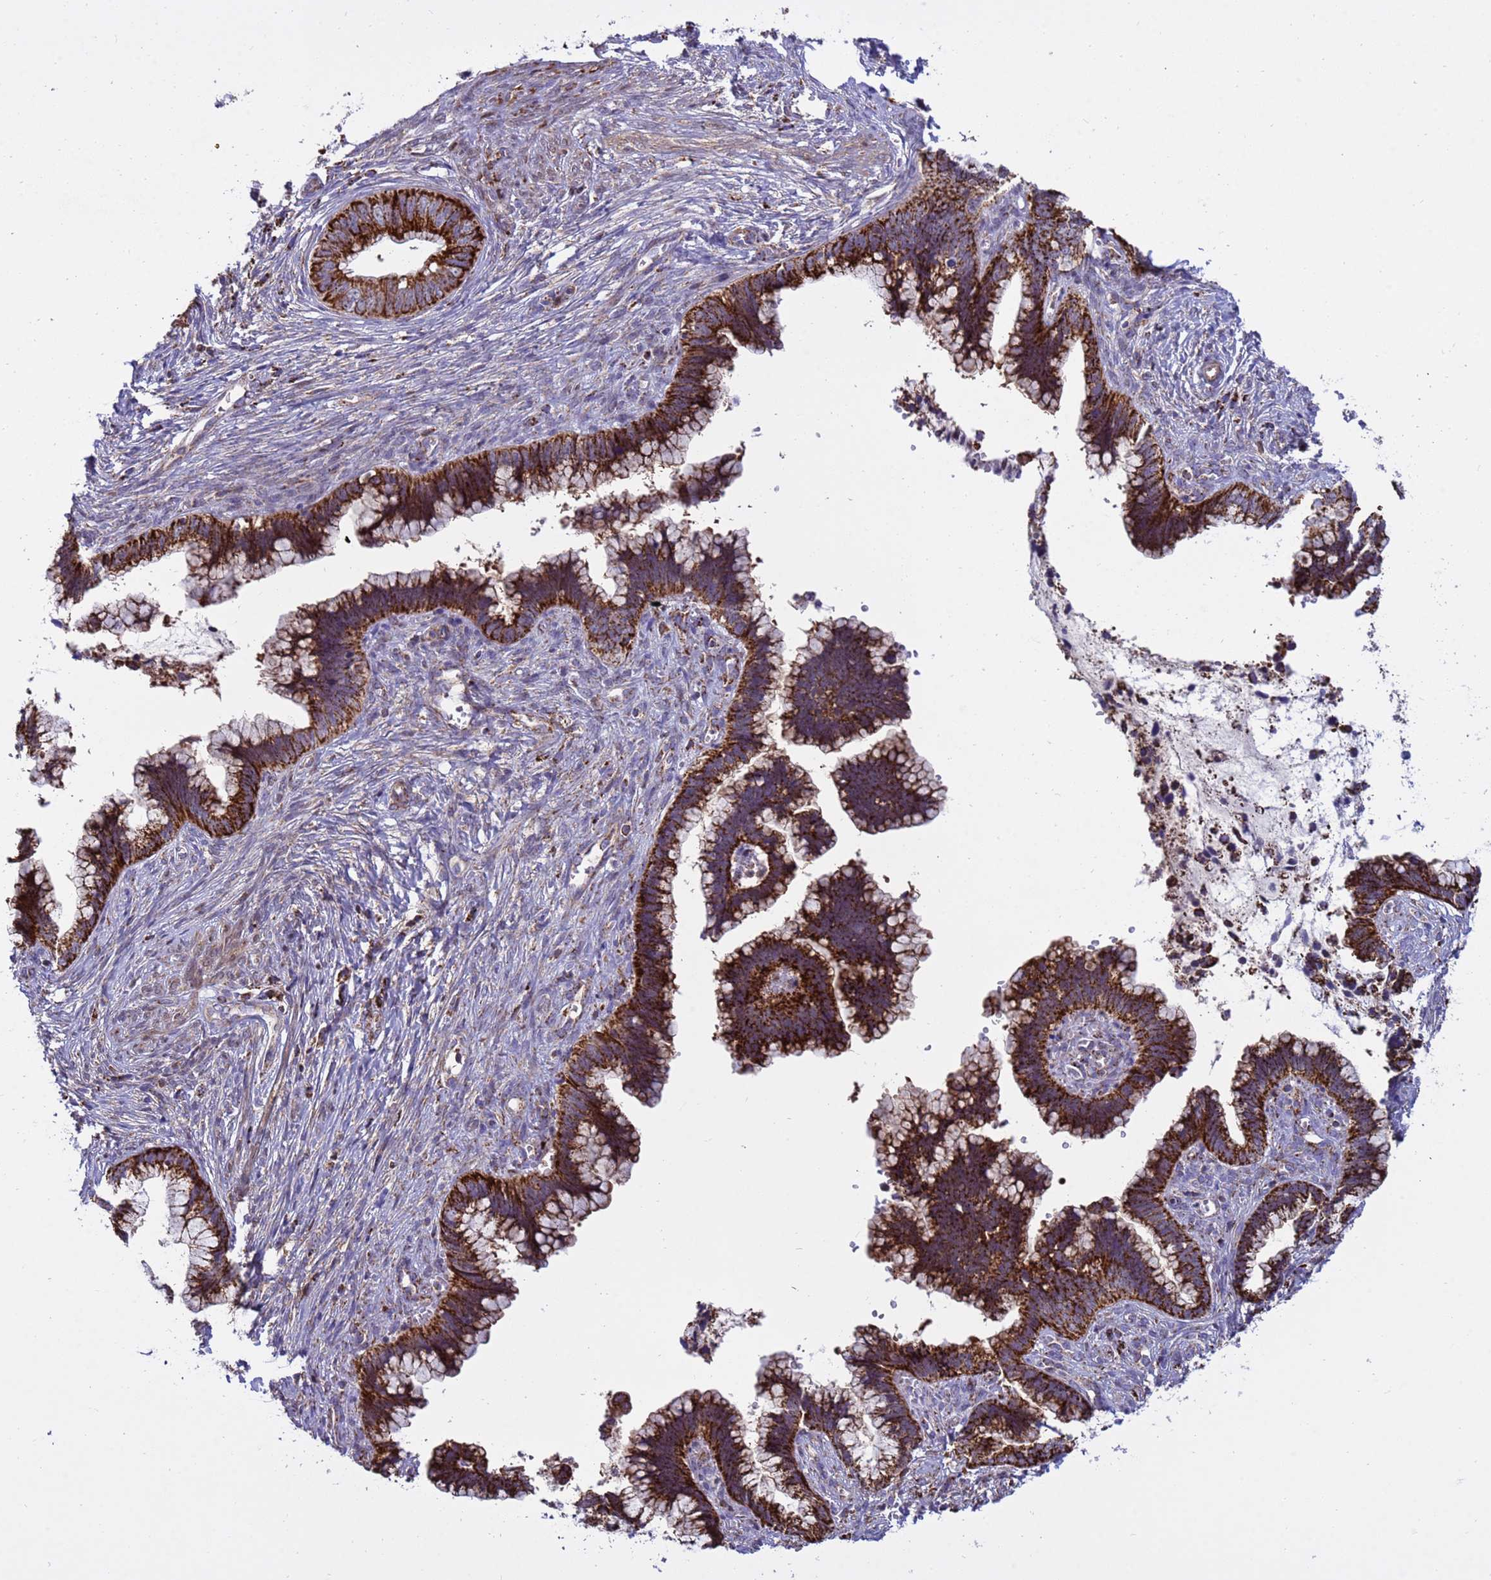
{"staining": {"intensity": "strong", "quantity": ">75%", "location": "cytoplasmic/membranous"}, "tissue": "cervical cancer", "cell_type": "Tumor cells", "image_type": "cancer", "snomed": [{"axis": "morphology", "description": "Adenocarcinoma, NOS"}, {"axis": "topography", "description": "Cervix"}], "caption": "Adenocarcinoma (cervical) stained with IHC shows strong cytoplasmic/membranous expression in approximately >75% of tumor cells.", "gene": "TUBGCP3", "patient": {"sex": "female", "age": 44}}